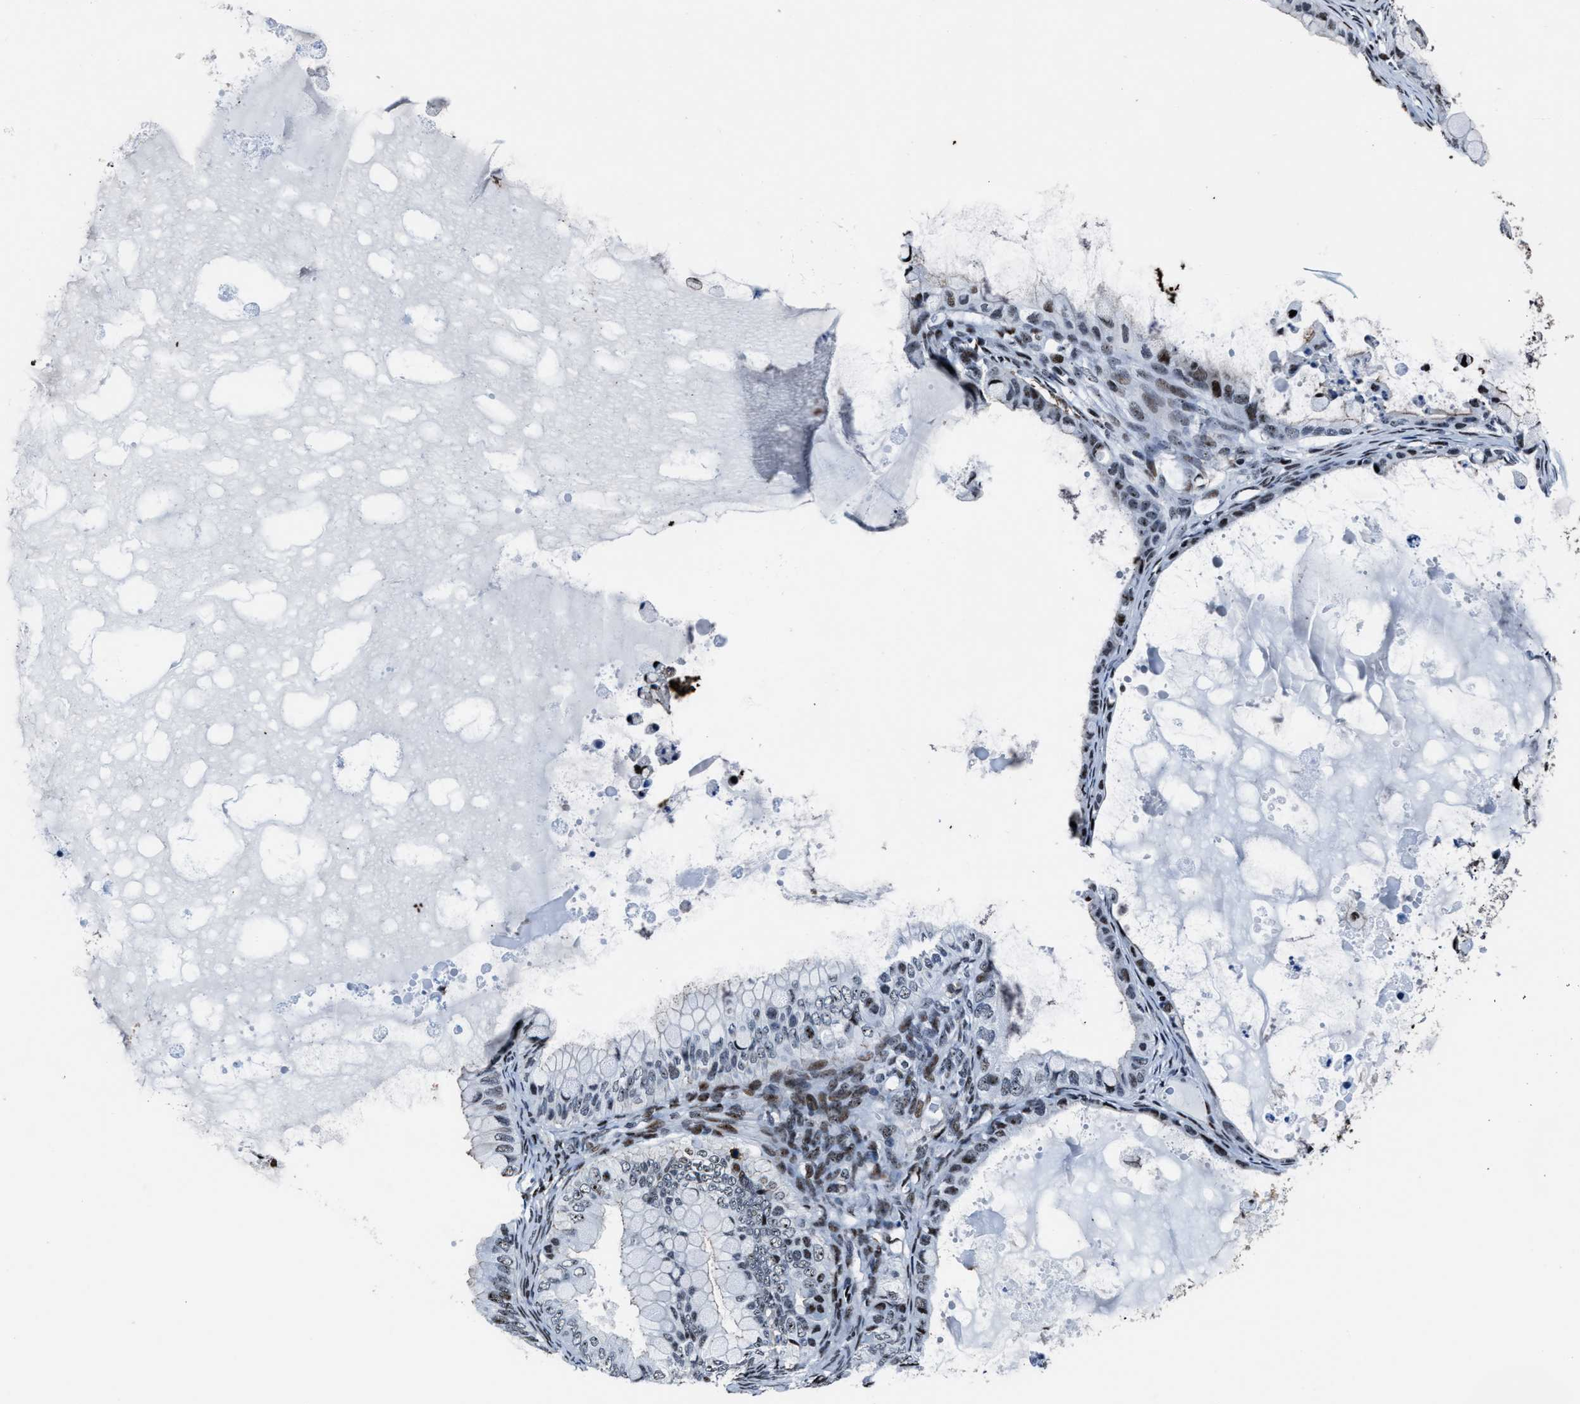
{"staining": {"intensity": "moderate", "quantity": "<25%", "location": "nuclear"}, "tissue": "ovarian cancer", "cell_type": "Tumor cells", "image_type": "cancer", "snomed": [{"axis": "morphology", "description": "Cystadenocarcinoma, mucinous, NOS"}, {"axis": "topography", "description": "Ovary"}], "caption": "Immunohistochemical staining of ovarian cancer displays moderate nuclear protein staining in about <25% of tumor cells.", "gene": "PPIE", "patient": {"sex": "female", "age": 80}}